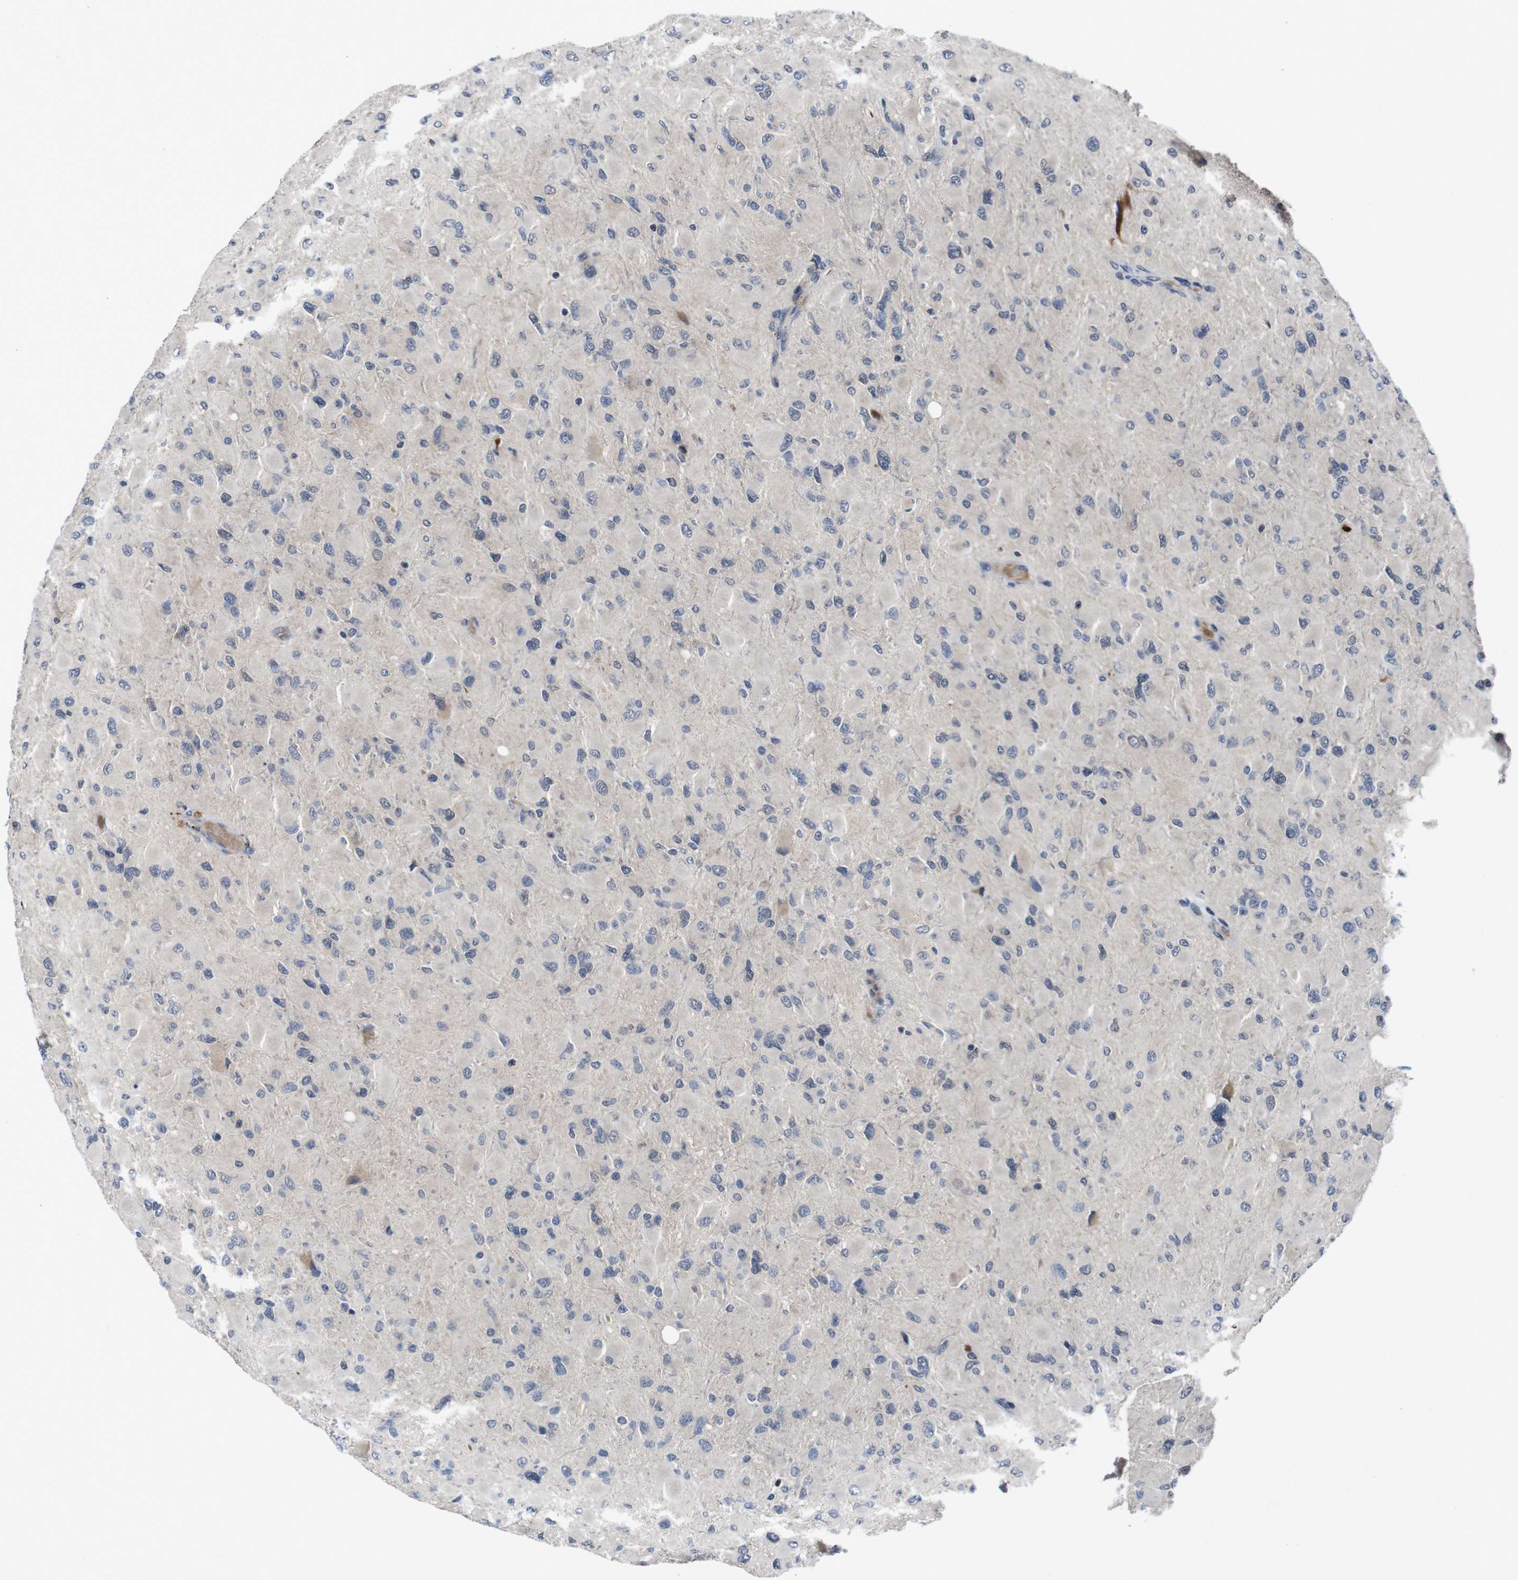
{"staining": {"intensity": "negative", "quantity": "none", "location": "none"}, "tissue": "glioma", "cell_type": "Tumor cells", "image_type": "cancer", "snomed": [{"axis": "morphology", "description": "Glioma, malignant, High grade"}, {"axis": "topography", "description": "Cerebral cortex"}], "caption": "Glioma was stained to show a protein in brown. There is no significant staining in tumor cells.", "gene": "AKT3", "patient": {"sex": "female", "age": 36}}